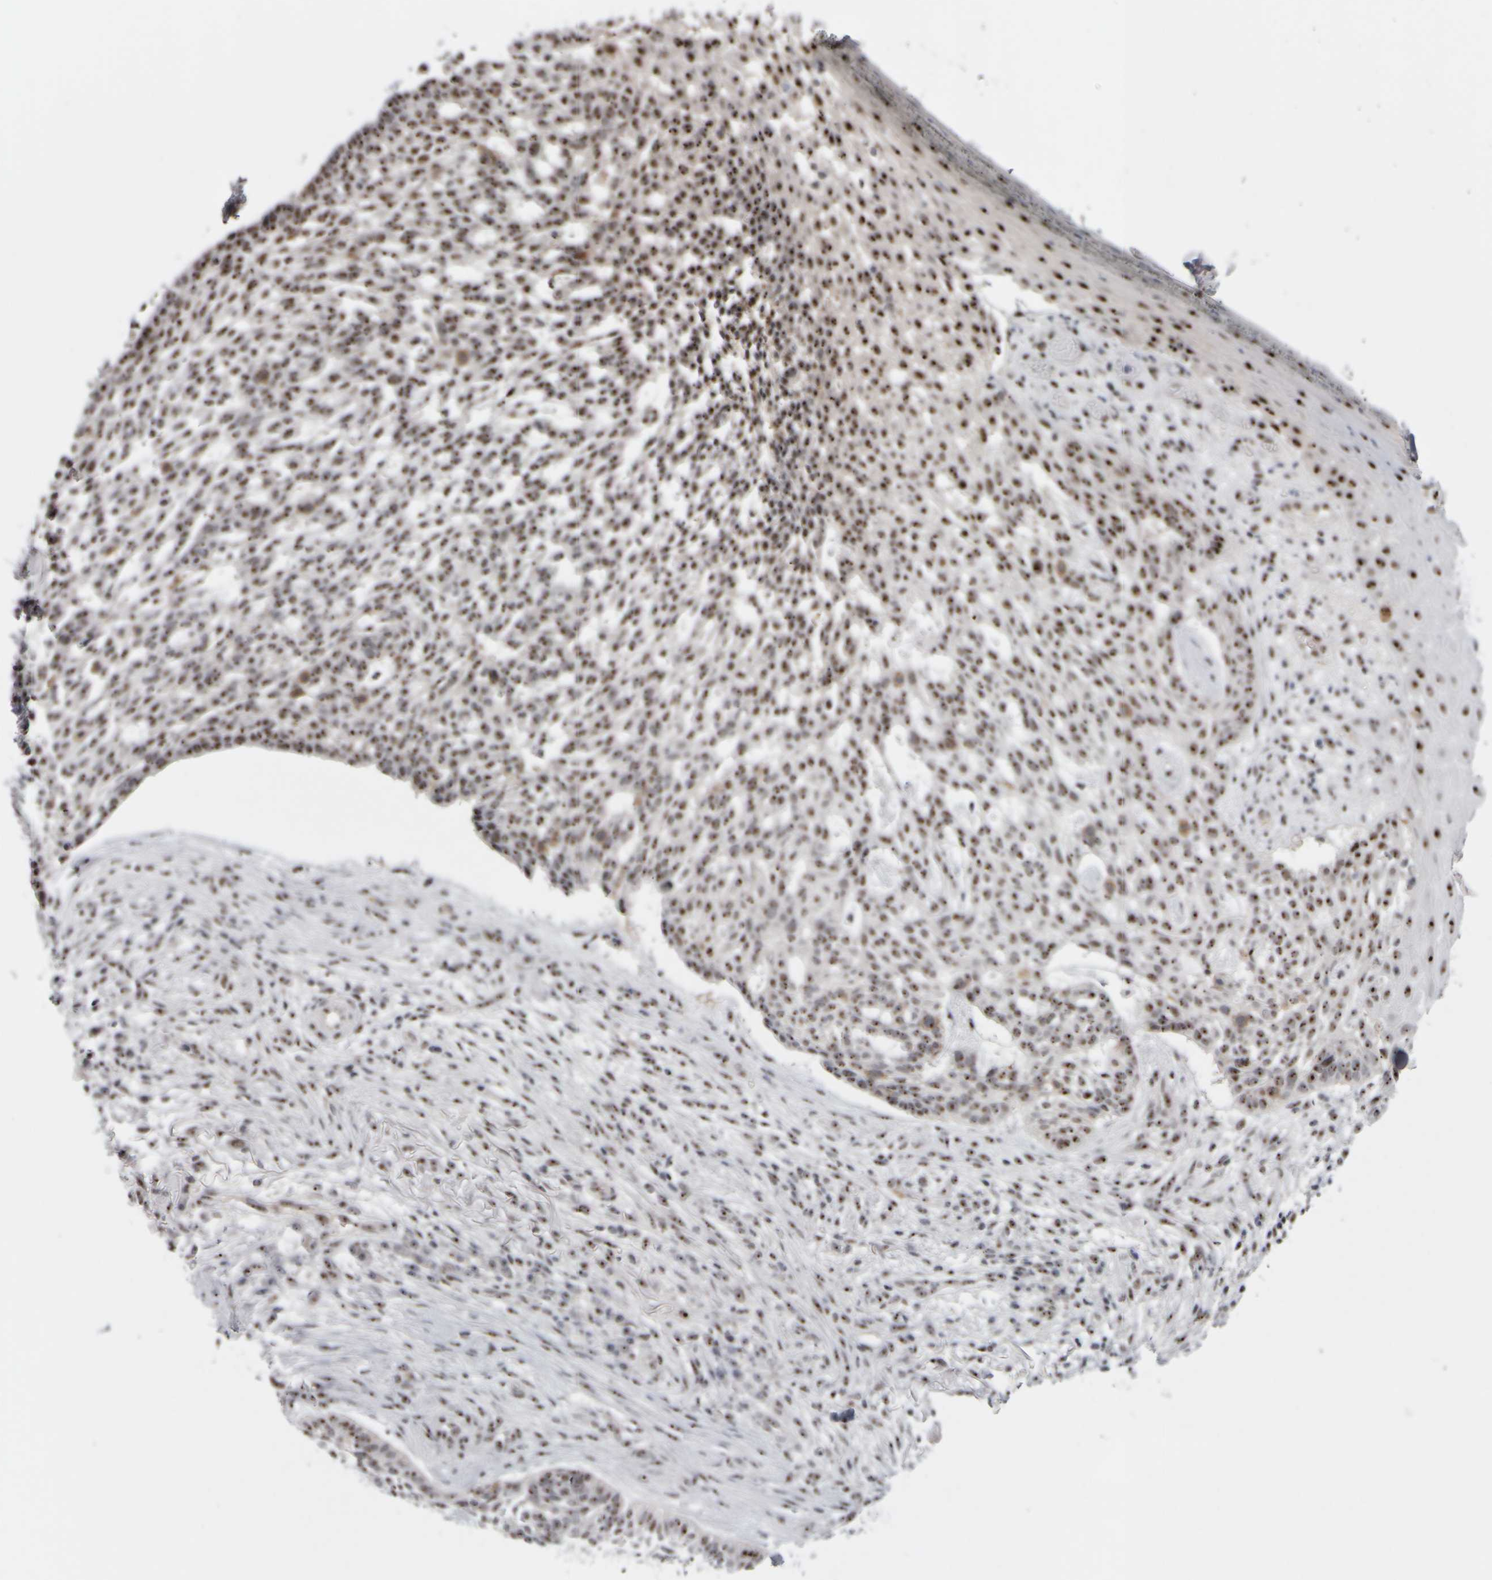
{"staining": {"intensity": "weak", "quantity": ">75%", "location": "nuclear"}, "tissue": "skin cancer", "cell_type": "Tumor cells", "image_type": "cancer", "snomed": [{"axis": "morphology", "description": "Basal cell carcinoma"}, {"axis": "topography", "description": "Skin"}], "caption": "Tumor cells demonstrate low levels of weak nuclear positivity in about >75% of cells in human skin cancer. The staining is performed using DAB (3,3'-diaminobenzidine) brown chromogen to label protein expression. The nuclei are counter-stained blue using hematoxylin.", "gene": "SURF6", "patient": {"sex": "female", "age": 64}}